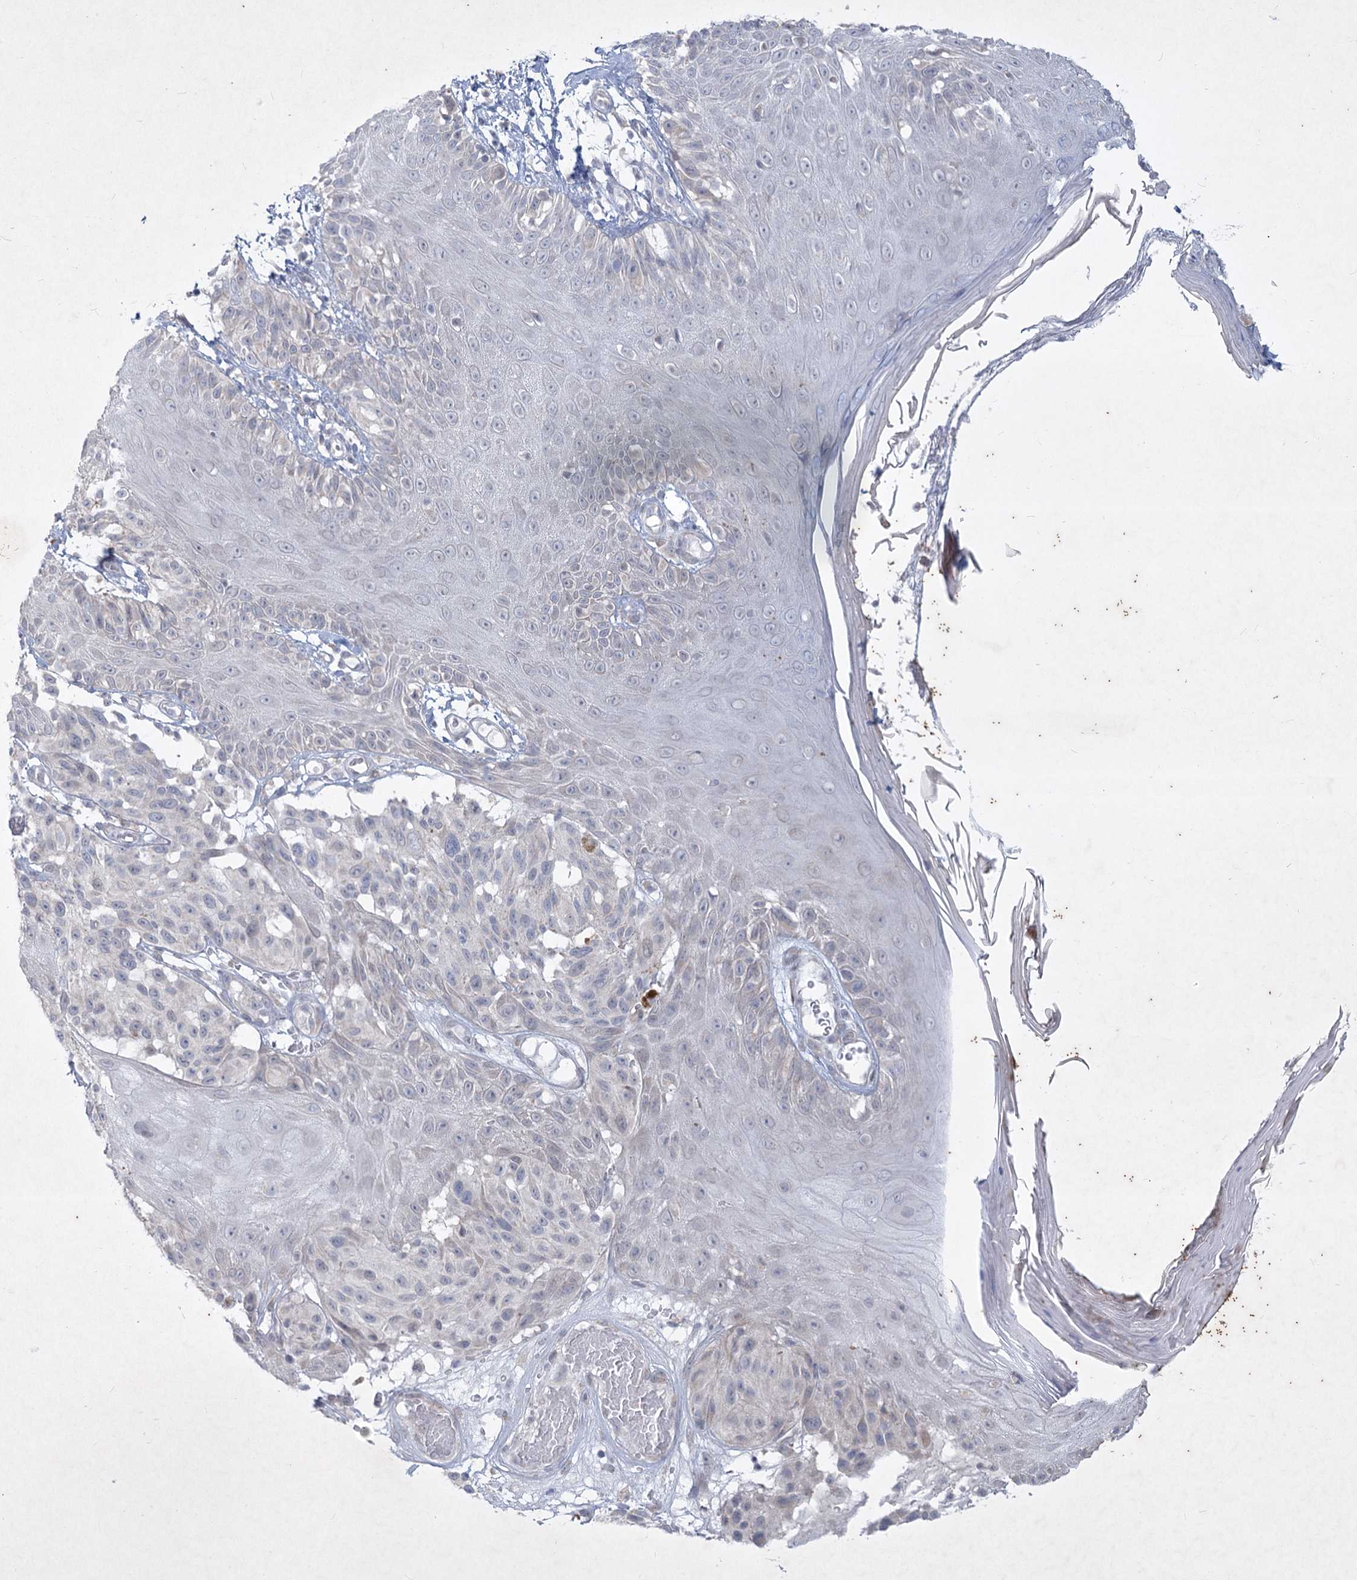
{"staining": {"intensity": "negative", "quantity": "none", "location": "none"}, "tissue": "melanoma", "cell_type": "Tumor cells", "image_type": "cancer", "snomed": [{"axis": "morphology", "description": "Malignant melanoma, NOS"}, {"axis": "topography", "description": "Skin"}], "caption": "Immunohistochemistry (IHC) image of human malignant melanoma stained for a protein (brown), which shows no expression in tumor cells. Brightfield microscopy of immunohistochemistry stained with DAB (3,3'-diaminobenzidine) (brown) and hematoxylin (blue), captured at high magnification.", "gene": "PLA2G12A", "patient": {"sex": "male", "age": 83}}